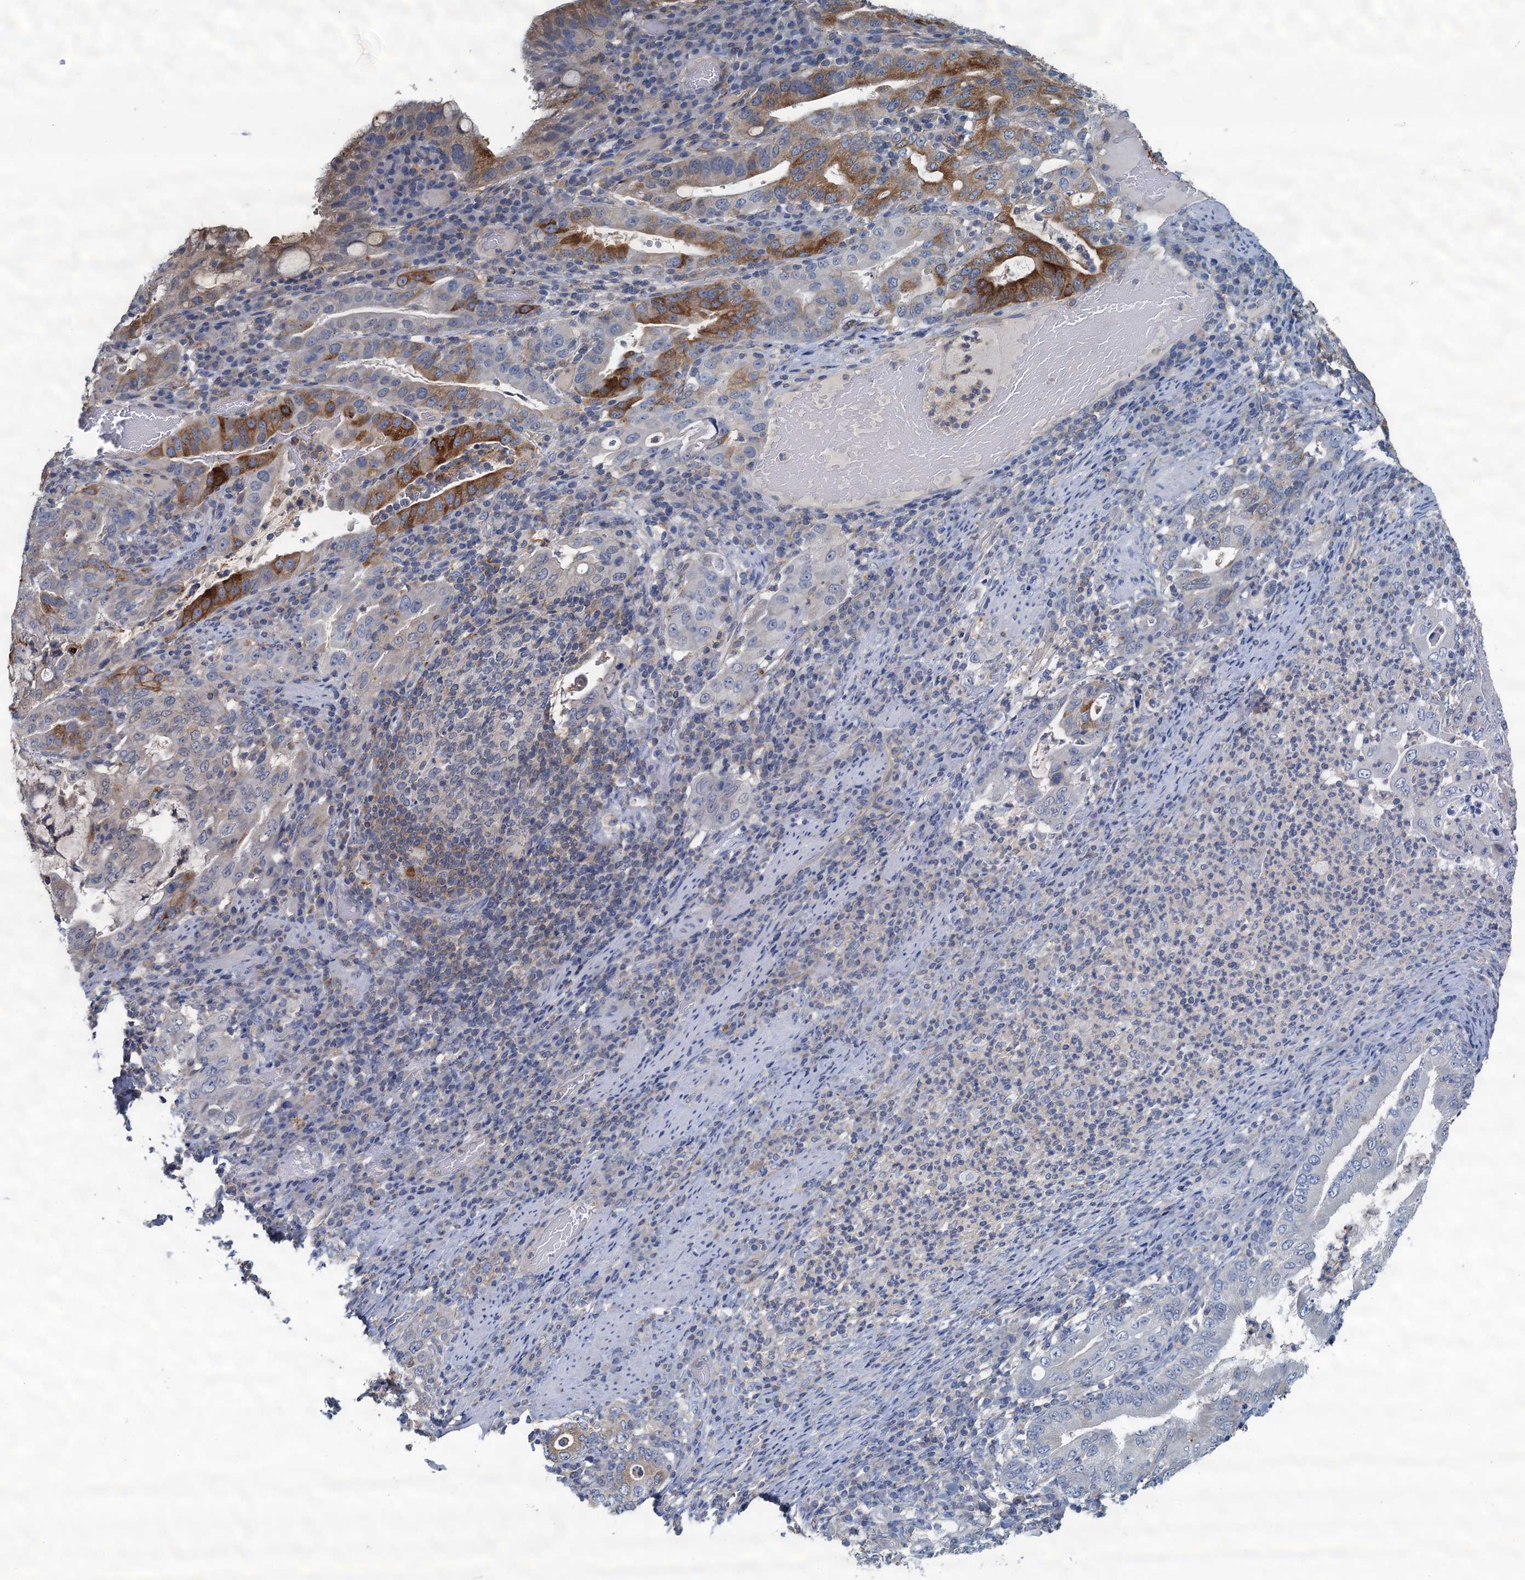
{"staining": {"intensity": "moderate", "quantity": "<25%", "location": "cytoplasmic/membranous"}, "tissue": "stomach cancer", "cell_type": "Tumor cells", "image_type": "cancer", "snomed": [{"axis": "morphology", "description": "Normal tissue, NOS"}, {"axis": "morphology", "description": "Adenocarcinoma, NOS"}, {"axis": "topography", "description": "Esophagus"}, {"axis": "topography", "description": "Stomach, upper"}, {"axis": "topography", "description": "Peripheral nerve tissue"}], "caption": "Human stomach cancer stained for a protein (brown) demonstrates moderate cytoplasmic/membranous positive expression in approximately <25% of tumor cells.", "gene": "THAP10", "patient": {"sex": "male", "age": 62}}